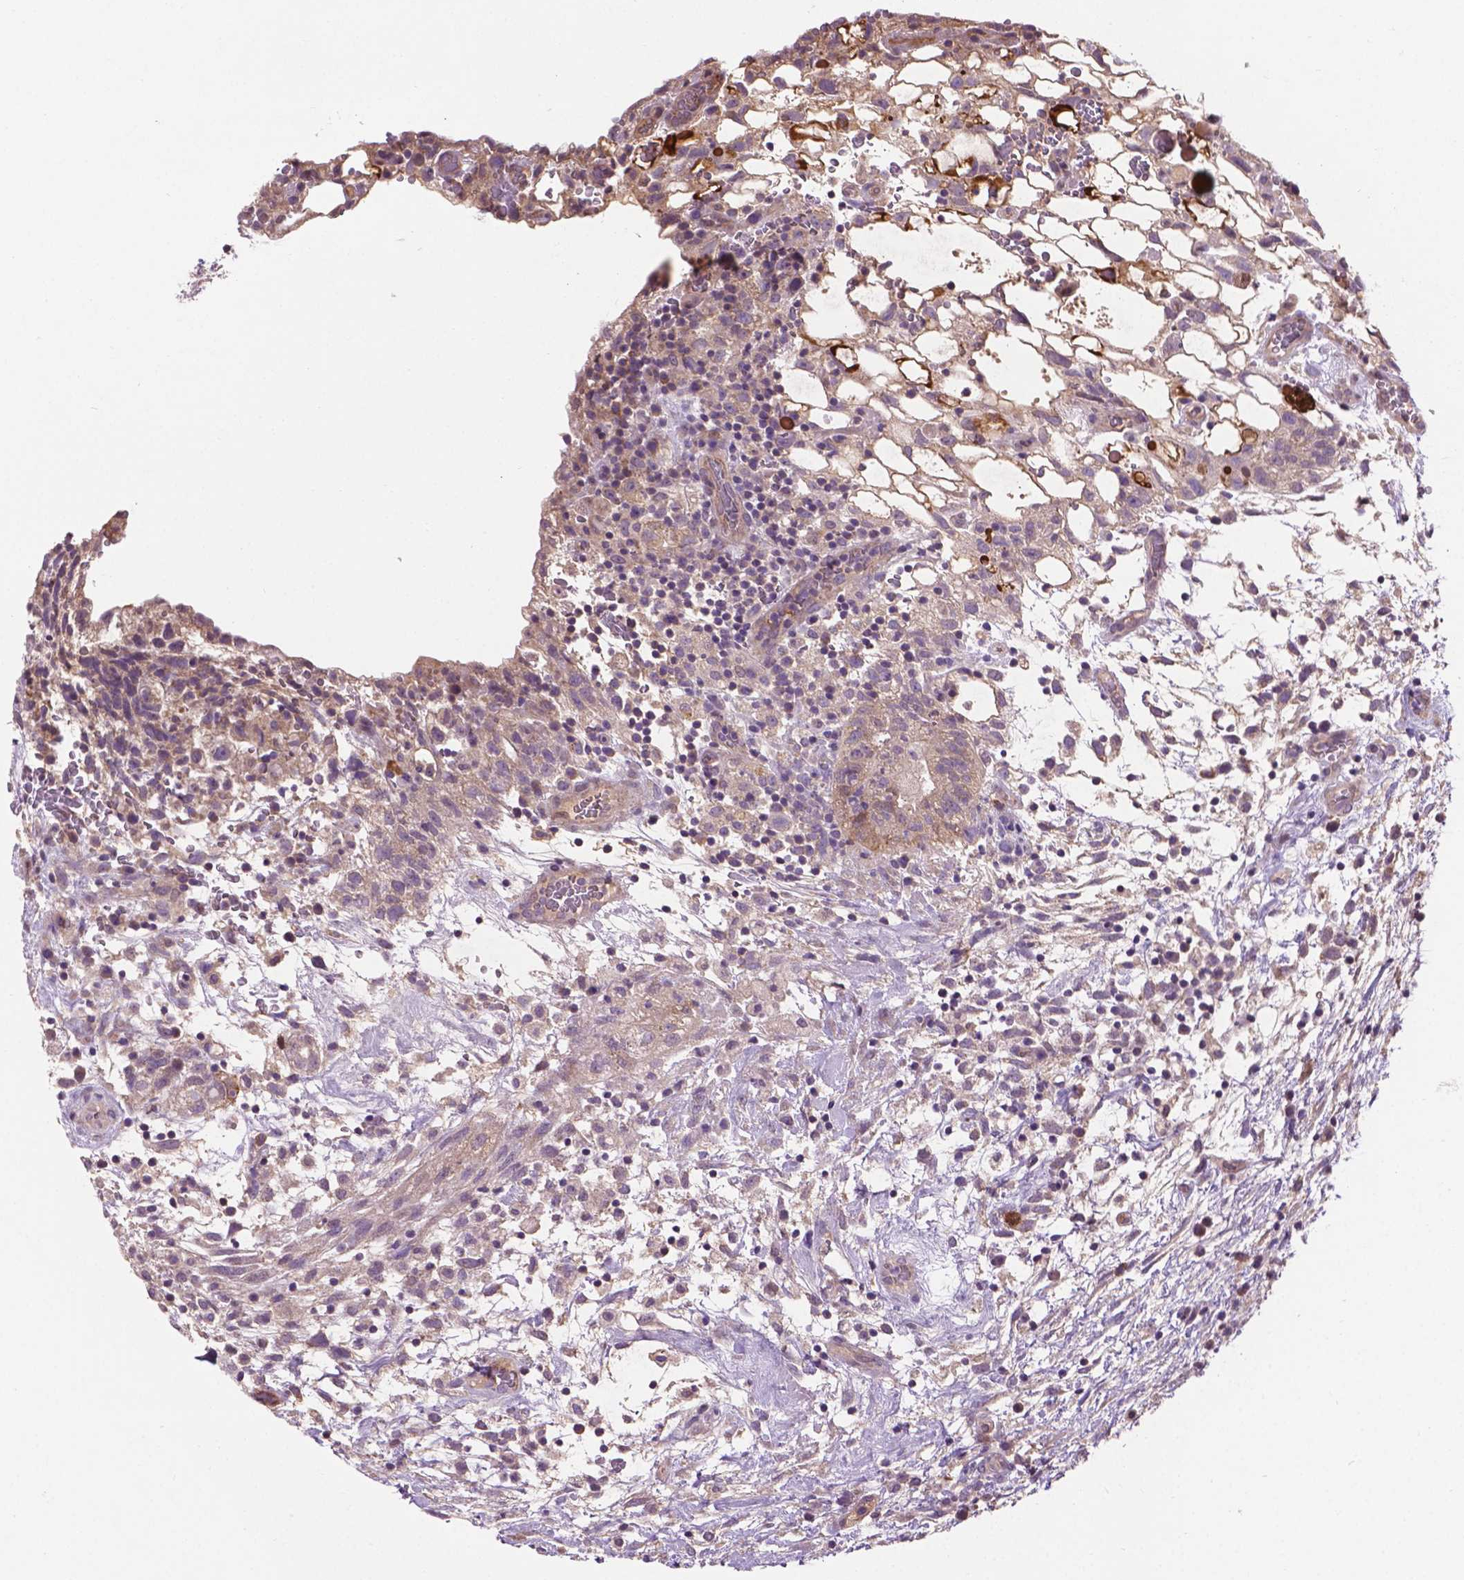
{"staining": {"intensity": "negative", "quantity": "none", "location": "none"}, "tissue": "testis cancer", "cell_type": "Tumor cells", "image_type": "cancer", "snomed": [{"axis": "morphology", "description": "Normal tissue, NOS"}, {"axis": "morphology", "description": "Carcinoma, Embryonal, NOS"}, {"axis": "topography", "description": "Testis"}], "caption": "This is a micrograph of immunohistochemistry (IHC) staining of testis cancer, which shows no expression in tumor cells. (DAB immunohistochemistry (IHC), high magnification).", "gene": "IRF6", "patient": {"sex": "male", "age": 32}}